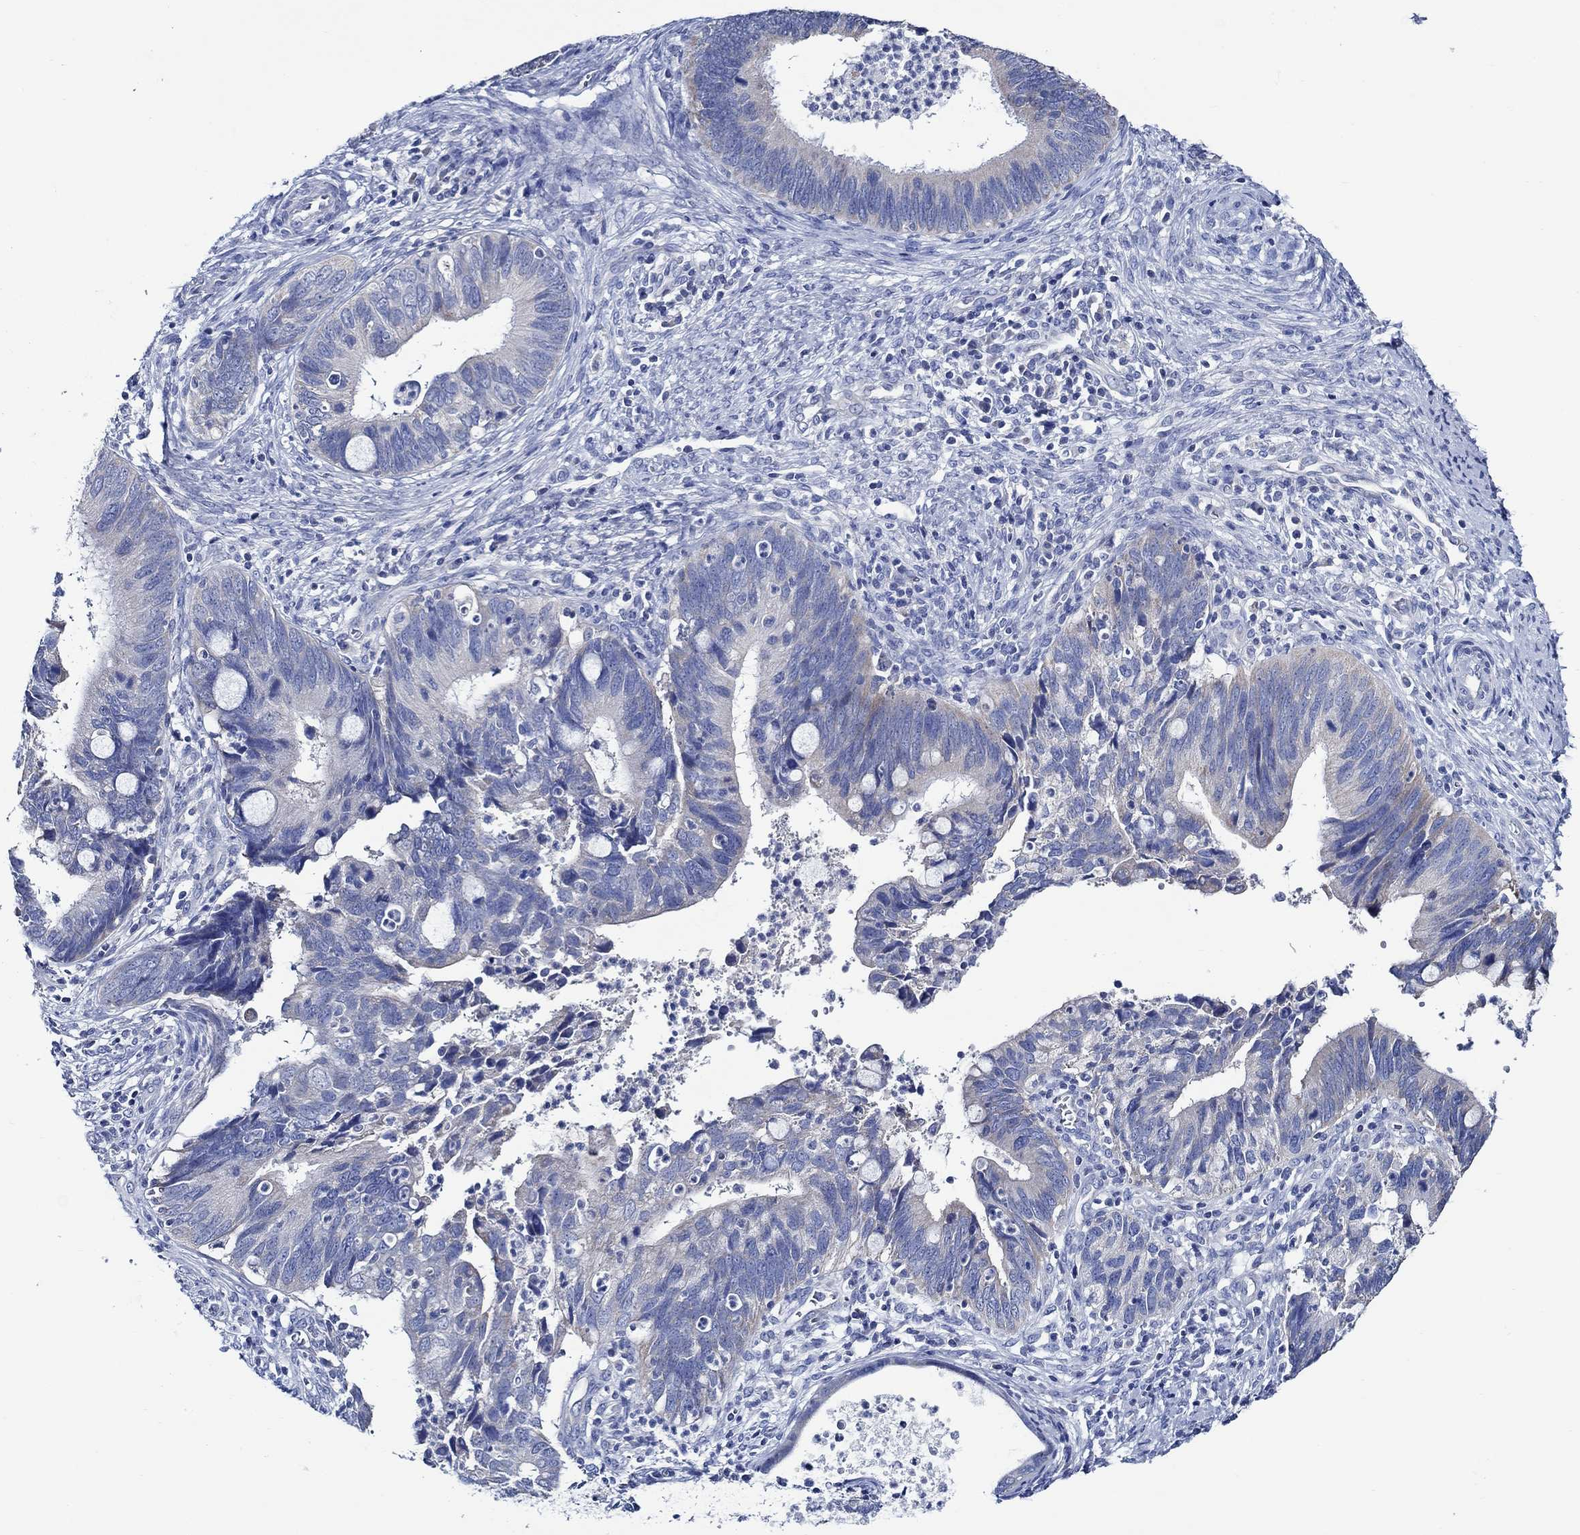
{"staining": {"intensity": "negative", "quantity": "none", "location": "none"}, "tissue": "cervical cancer", "cell_type": "Tumor cells", "image_type": "cancer", "snomed": [{"axis": "morphology", "description": "Adenocarcinoma, NOS"}, {"axis": "topography", "description": "Cervix"}], "caption": "The photomicrograph exhibits no staining of tumor cells in adenocarcinoma (cervical).", "gene": "SKOR1", "patient": {"sex": "female", "age": 42}}